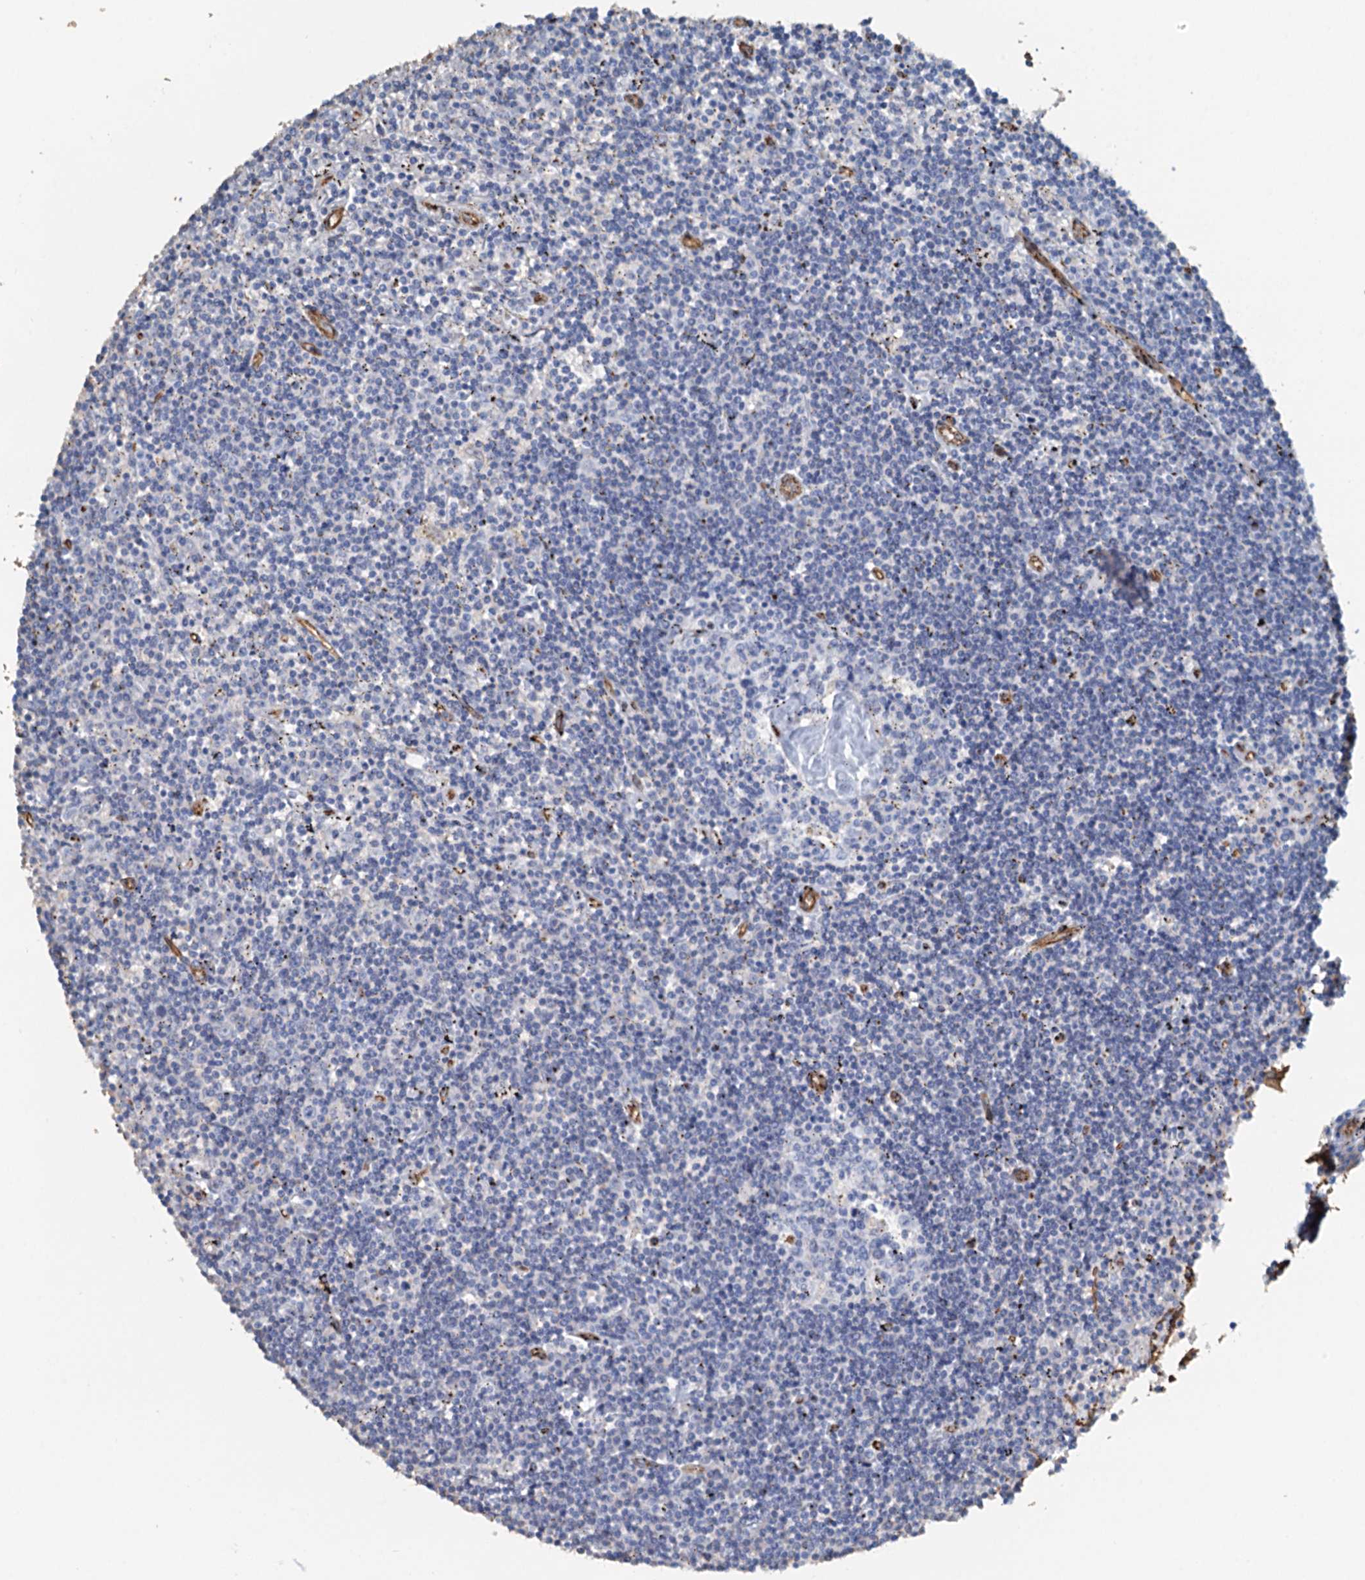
{"staining": {"intensity": "negative", "quantity": "none", "location": "none"}, "tissue": "lymphoma", "cell_type": "Tumor cells", "image_type": "cancer", "snomed": [{"axis": "morphology", "description": "Malignant lymphoma, non-Hodgkin's type, Low grade"}, {"axis": "topography", "description": "Spleen"}], "caption": "Tumor cells show no significant expression in lymphoma.", "gene": "DGKG", "patient": {"sex": "male", "age": 76}}